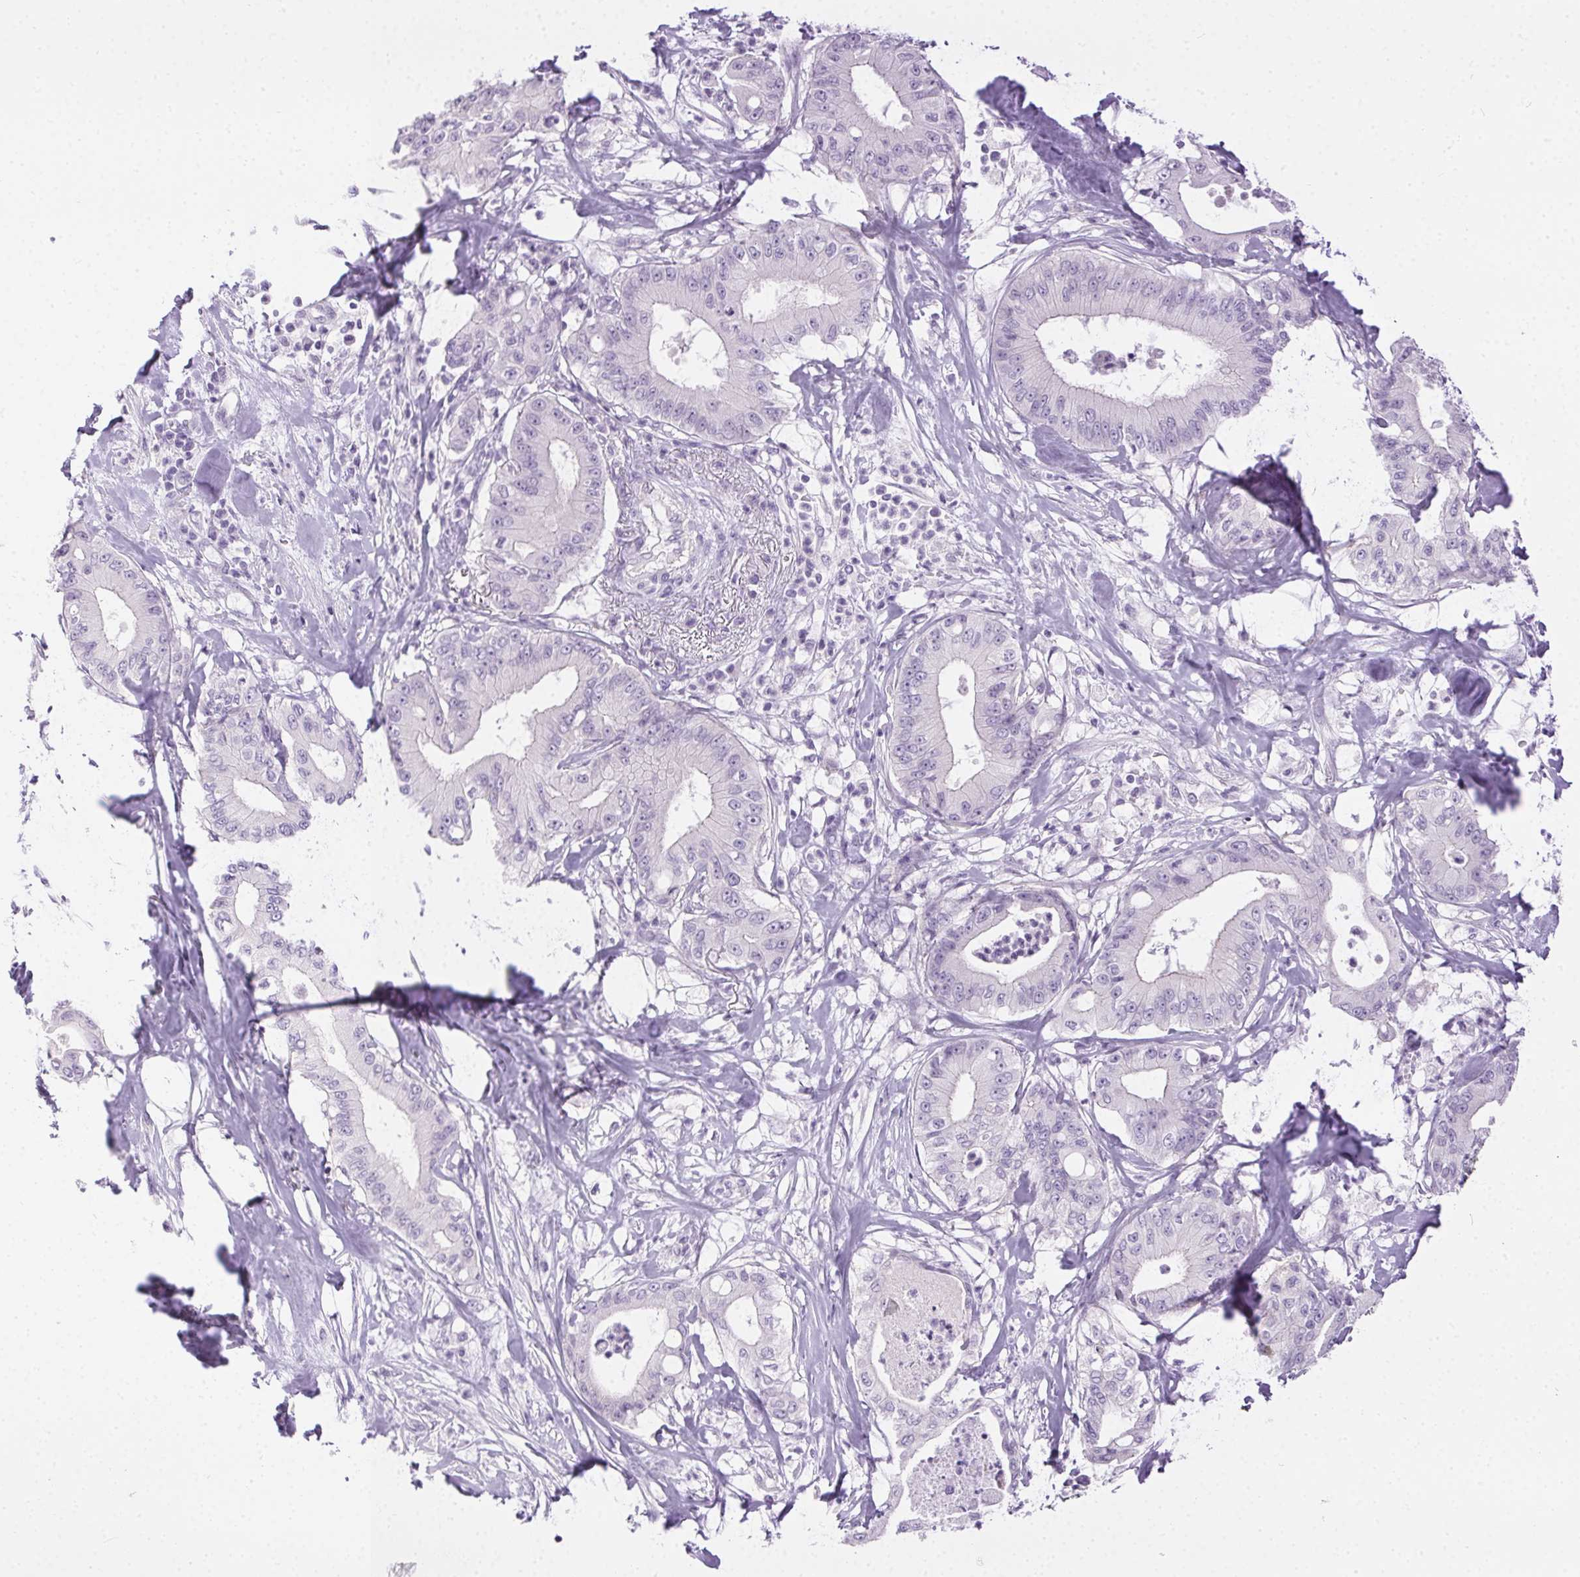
{"staining": {"intensity": "negative", "quantity": "none", "location": "none"}, "tissue": "pancreatic cancer", "cell_type": "Tumor cells", "image_type": "cancer", "snomed": [{"axis": "morphology", "description": "Adenocarcinoma, NOS"}, {"axis": "topography", "description": "Pancreas"}], "caption": "Micrograph shows no significant protein positivity in tumor cells of pancreatic cancer.", "gene": "C20orf85", "patient": {"sex": "male", "age": 71}}